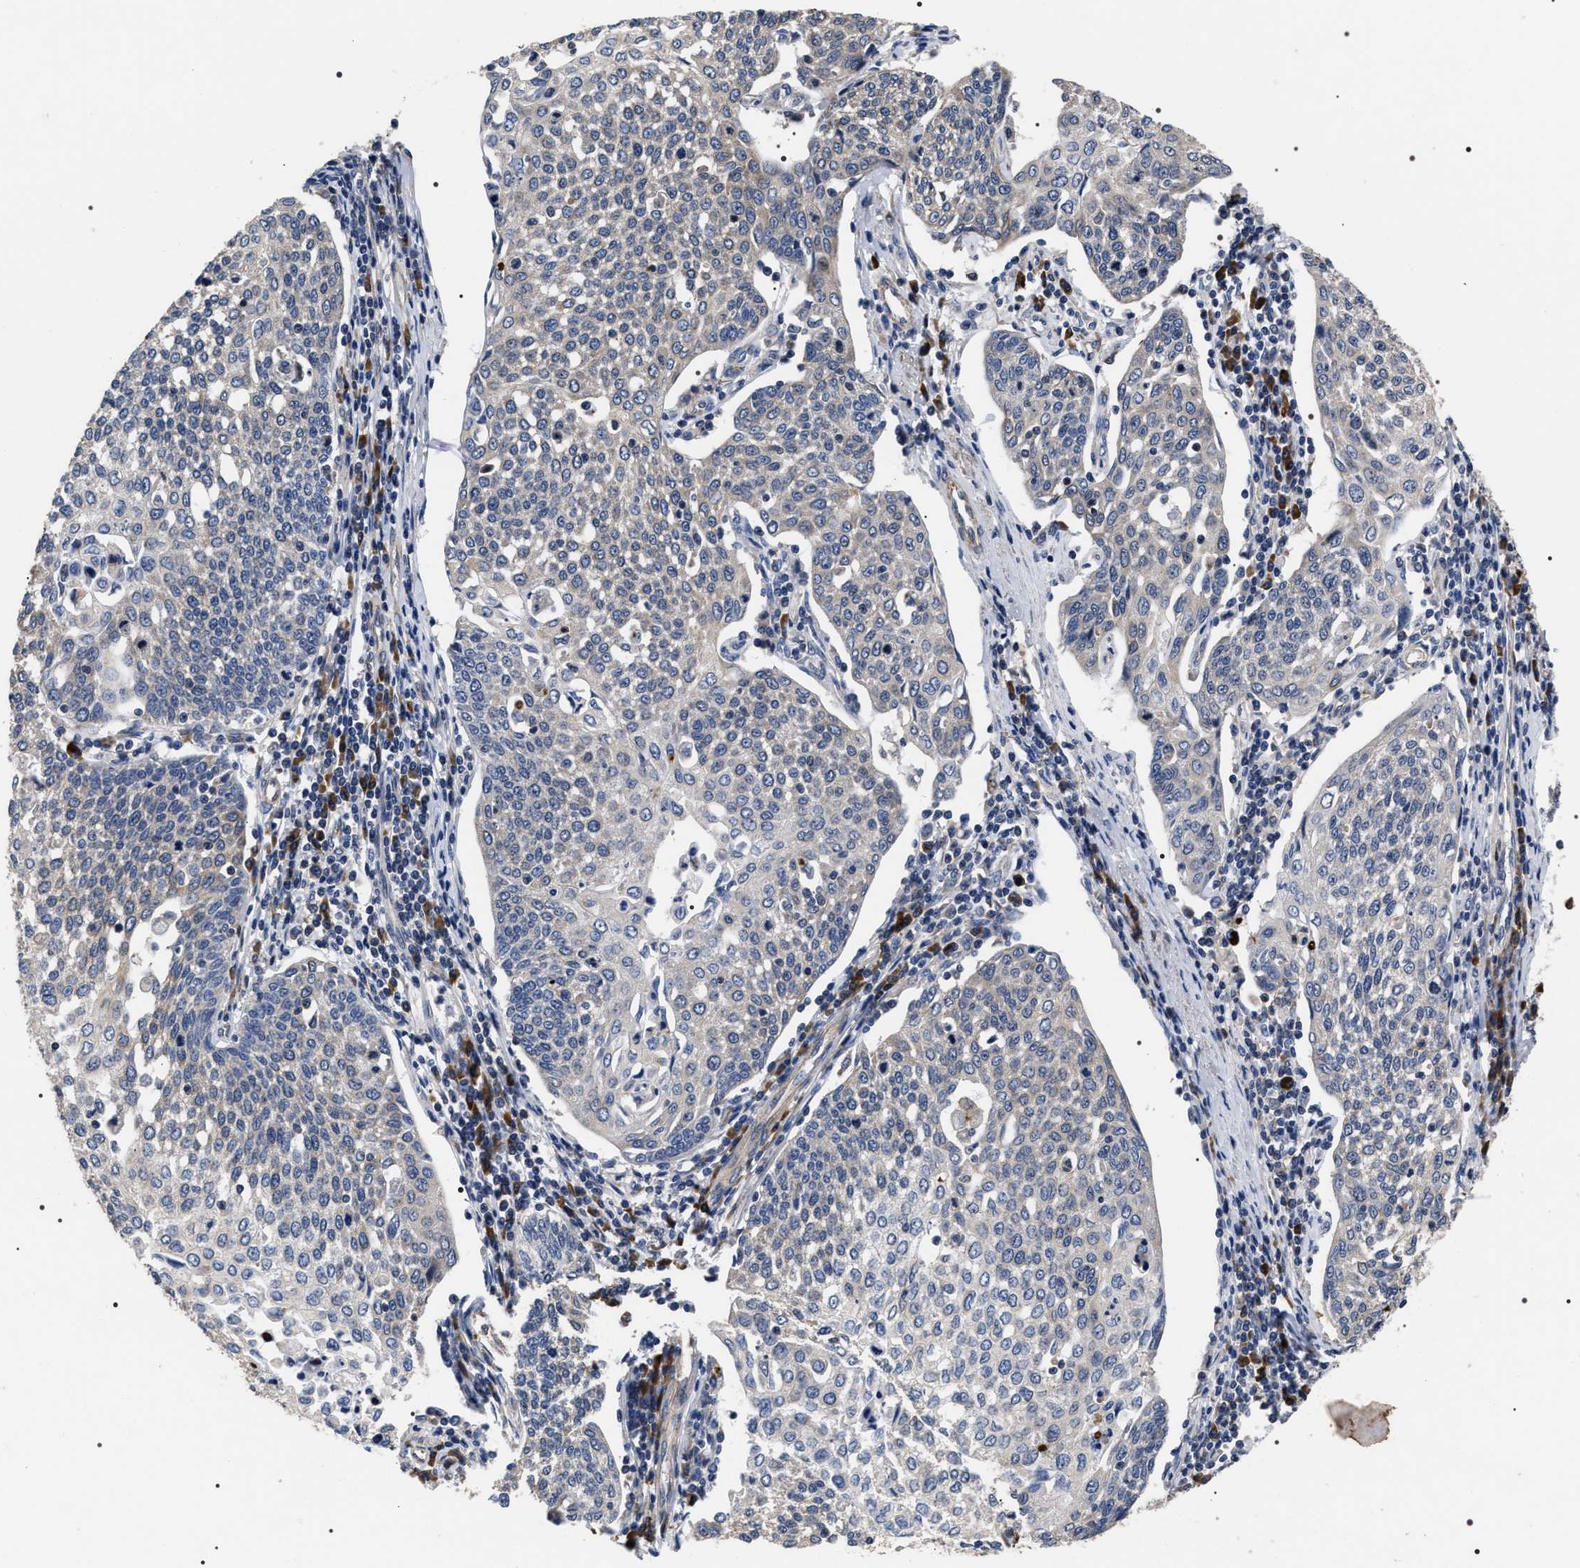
{"staining": {"intensity": "negative", "quantity": "none", "location": "none"}, "tissue": "cervical cancer", "cell_type": "Tumor cells", "image_type": "cancer", "snomed": [{"axis": "morphology", "description": "Squamous cell carcinoma, NOS"}, {"axis": "topography", "description": "Cervix"}], "caption": "Immunohistochemistry photomicrograph of neoplastic tissue: human cervical cancer stained with DAB (3,3'-diaminobenzidine) demonstrates no significant protein staining in tumor cells.", "gene": "MIS18A", "patient": {"sex": "female", "age": 34}}